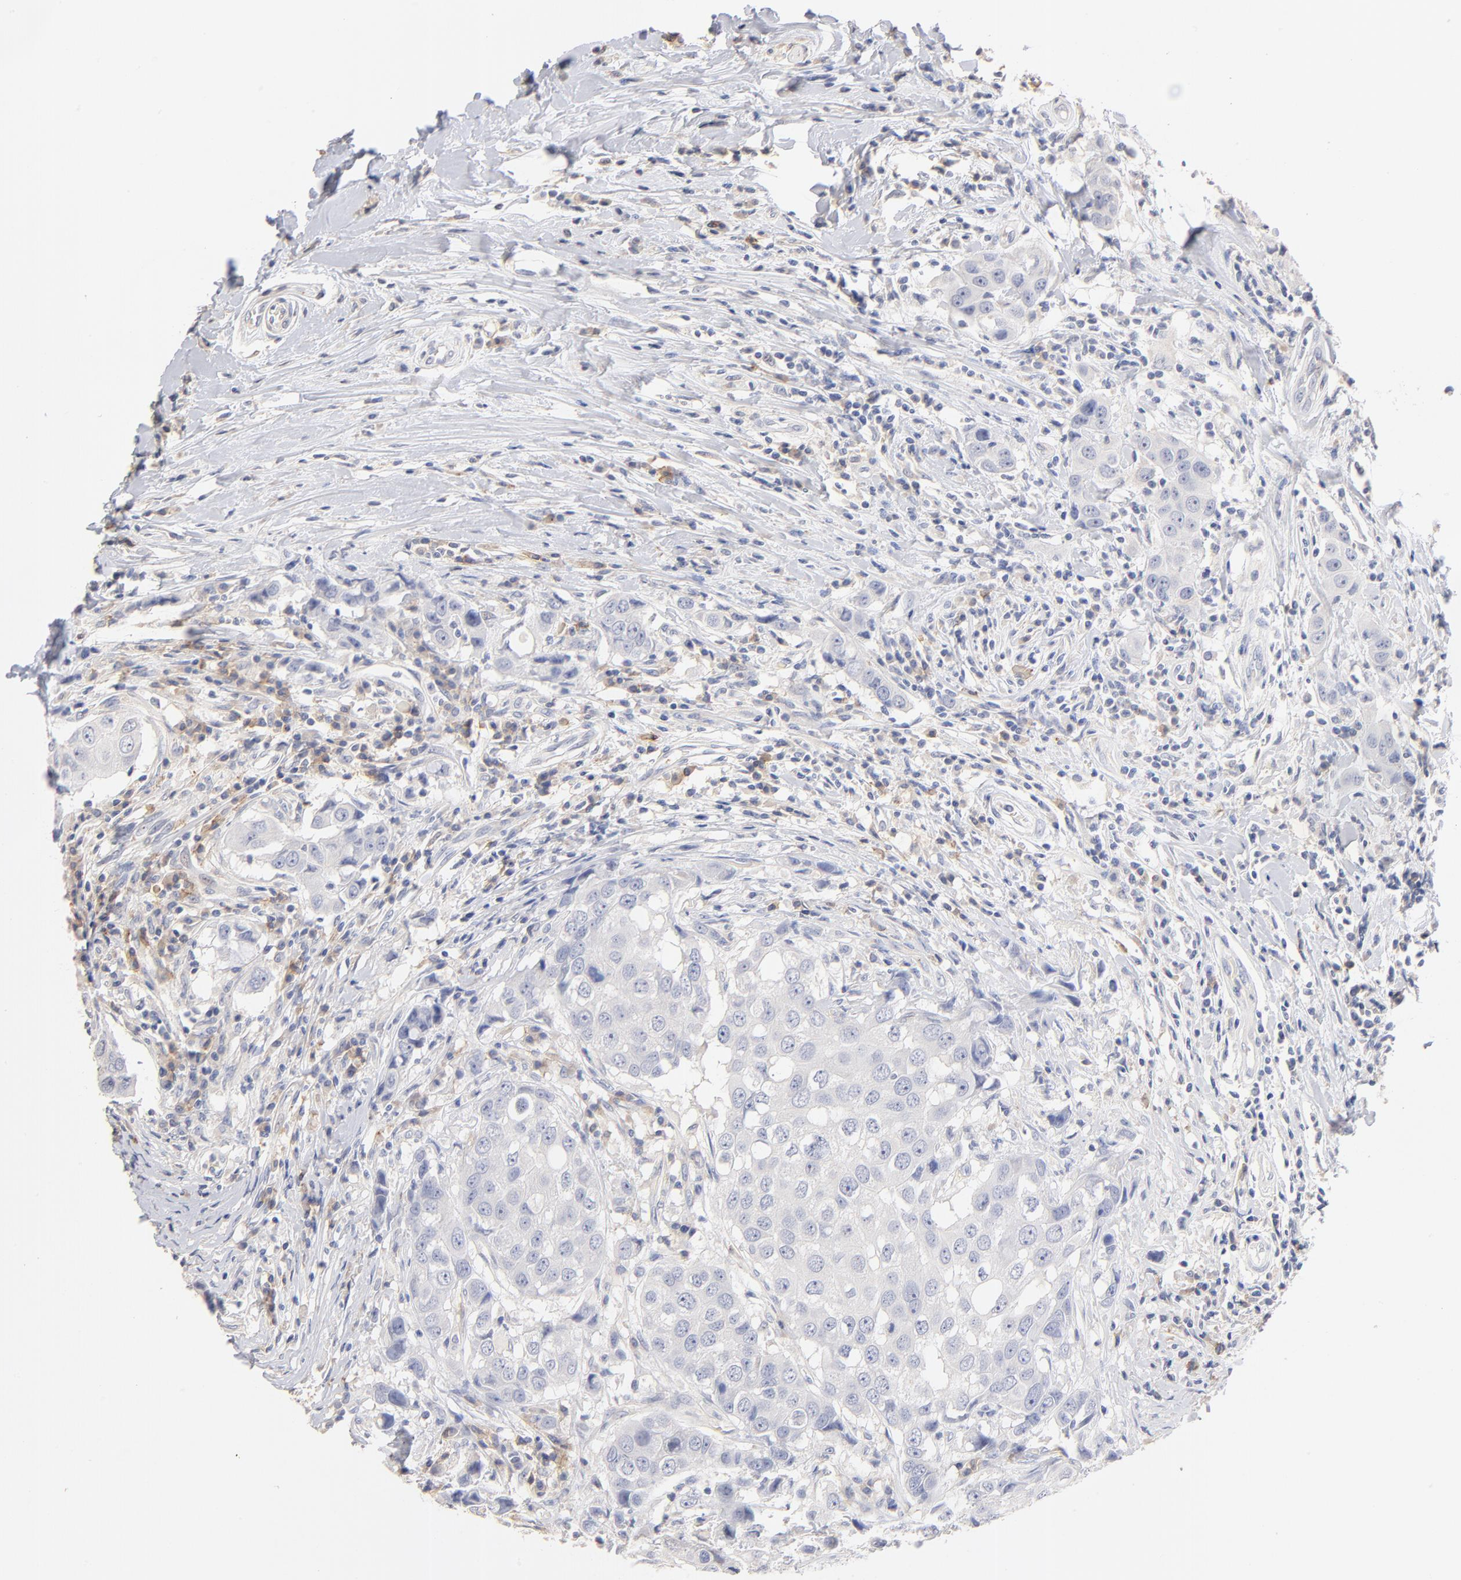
{"staining": {"intensity": "negative", "quantity": "none", "location": "none"}, "tissue": "breast cancer", "cell_type": "Tumor cells", "image_type": "cancer", "snomed": [{"axis": "morphology", "description": "Duct carcinoma"}, {"axis": "topography", "description": "Breast"}], "caption": "IHC micrograph of human intraductal carcinoma (breast) stained for a protein (brown), which displays no positivity in tumor cells.", "gene": "ITGA8", "patient": {"sex": "female", "age": 27}}